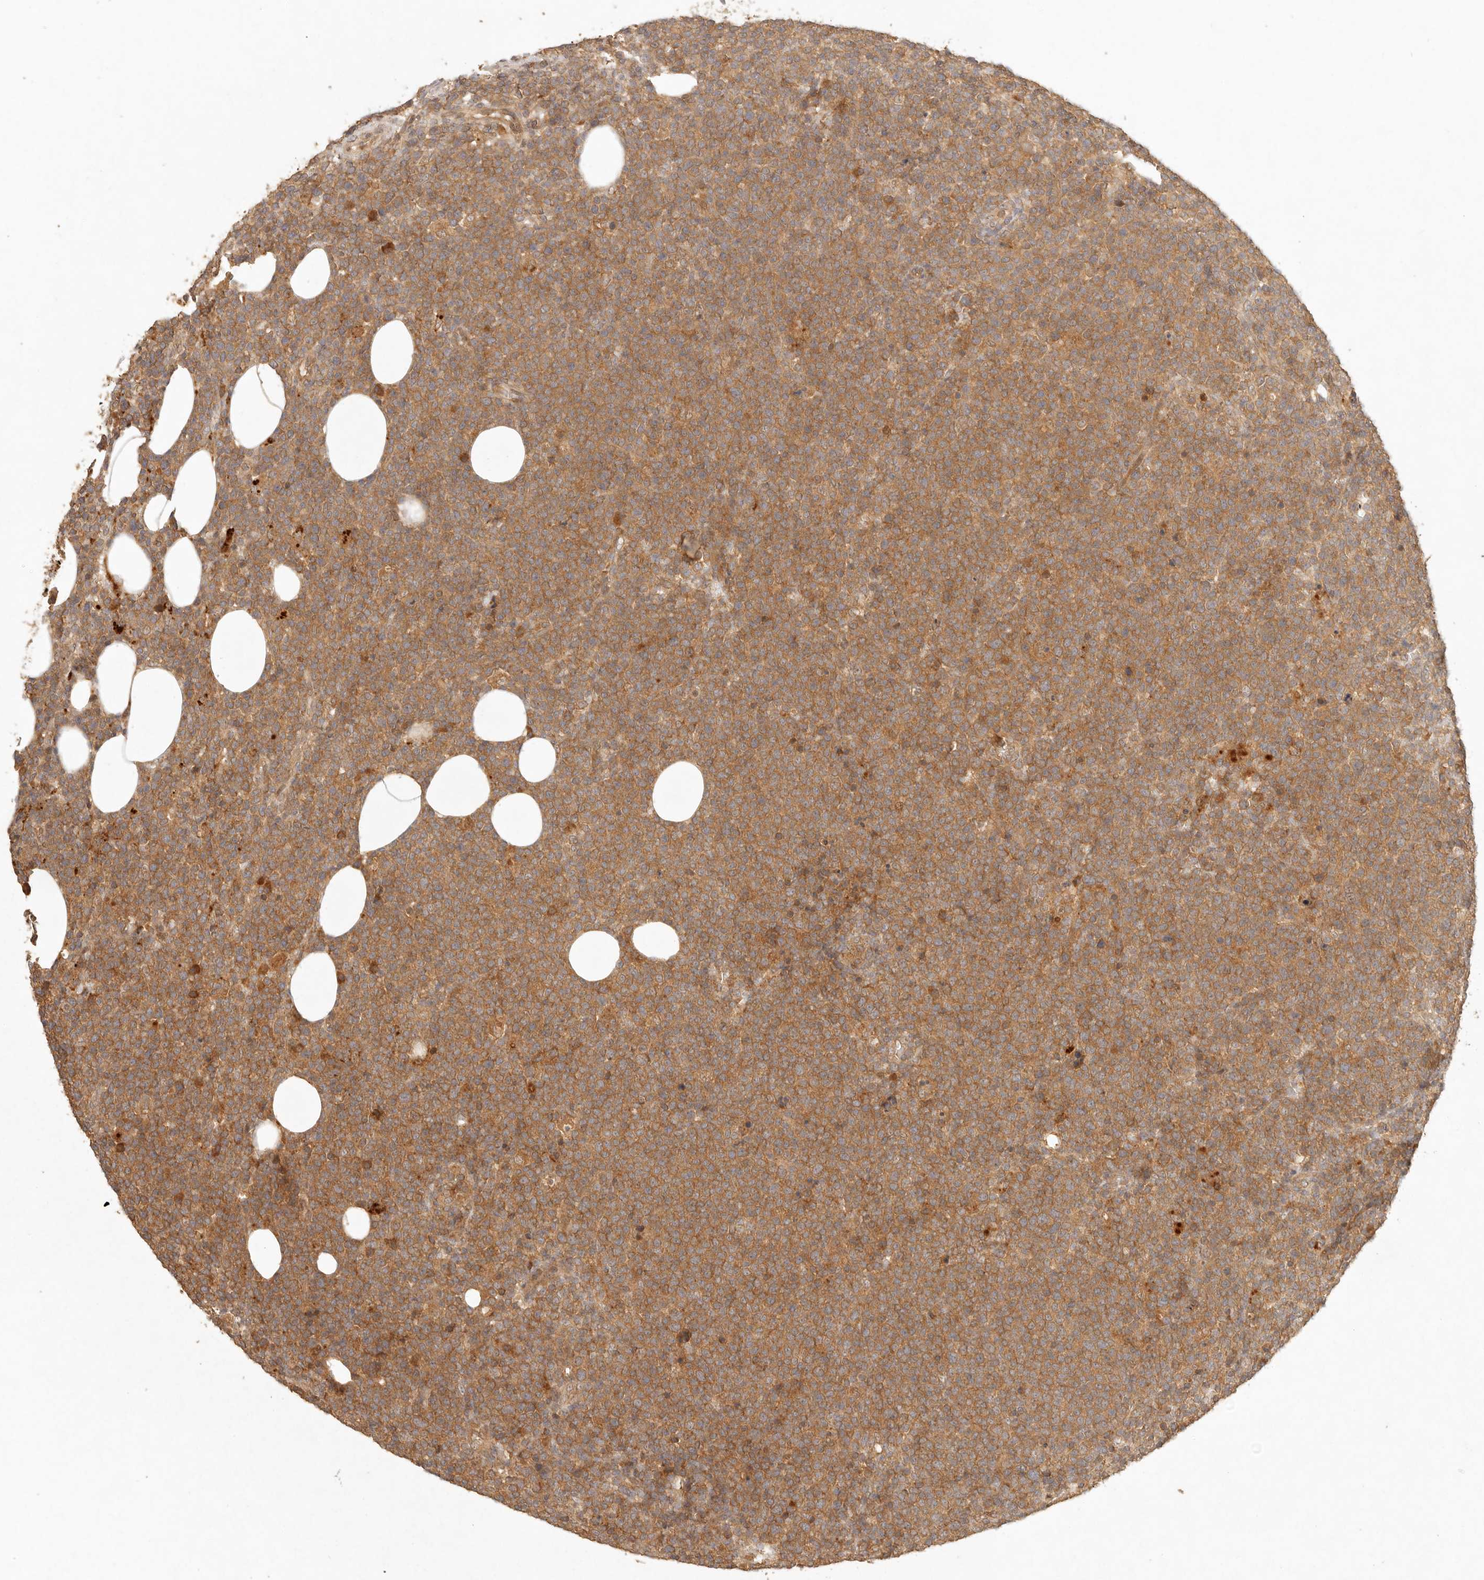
{"staining": {"intensity": "moderate", "quantity": ">75%", "location": "cytoplasmic/membranous"}, "tissue": "lymphoma", "cell_type": "Tumor cells", "image_type": "cancer", "snomed": [{"axis": "morphology", "description": "Malignant lymphoma, non-Hodgkin's type, High grade"}, {"axis": "topography", "description": "Lymph node"}], "caption": "Immunohistochemistry image of neoplastic tissue: lymphoma stained using immunohistochemistry (IHC) shows medium levels of moderate protein expression localized specifically in the cytoplasmic/membranous of tumor cells, appearing as a cytoplasmic/membranous brown color.", "gene": "ANKRD61", "patient": {"sex": "male", "age": 61}}